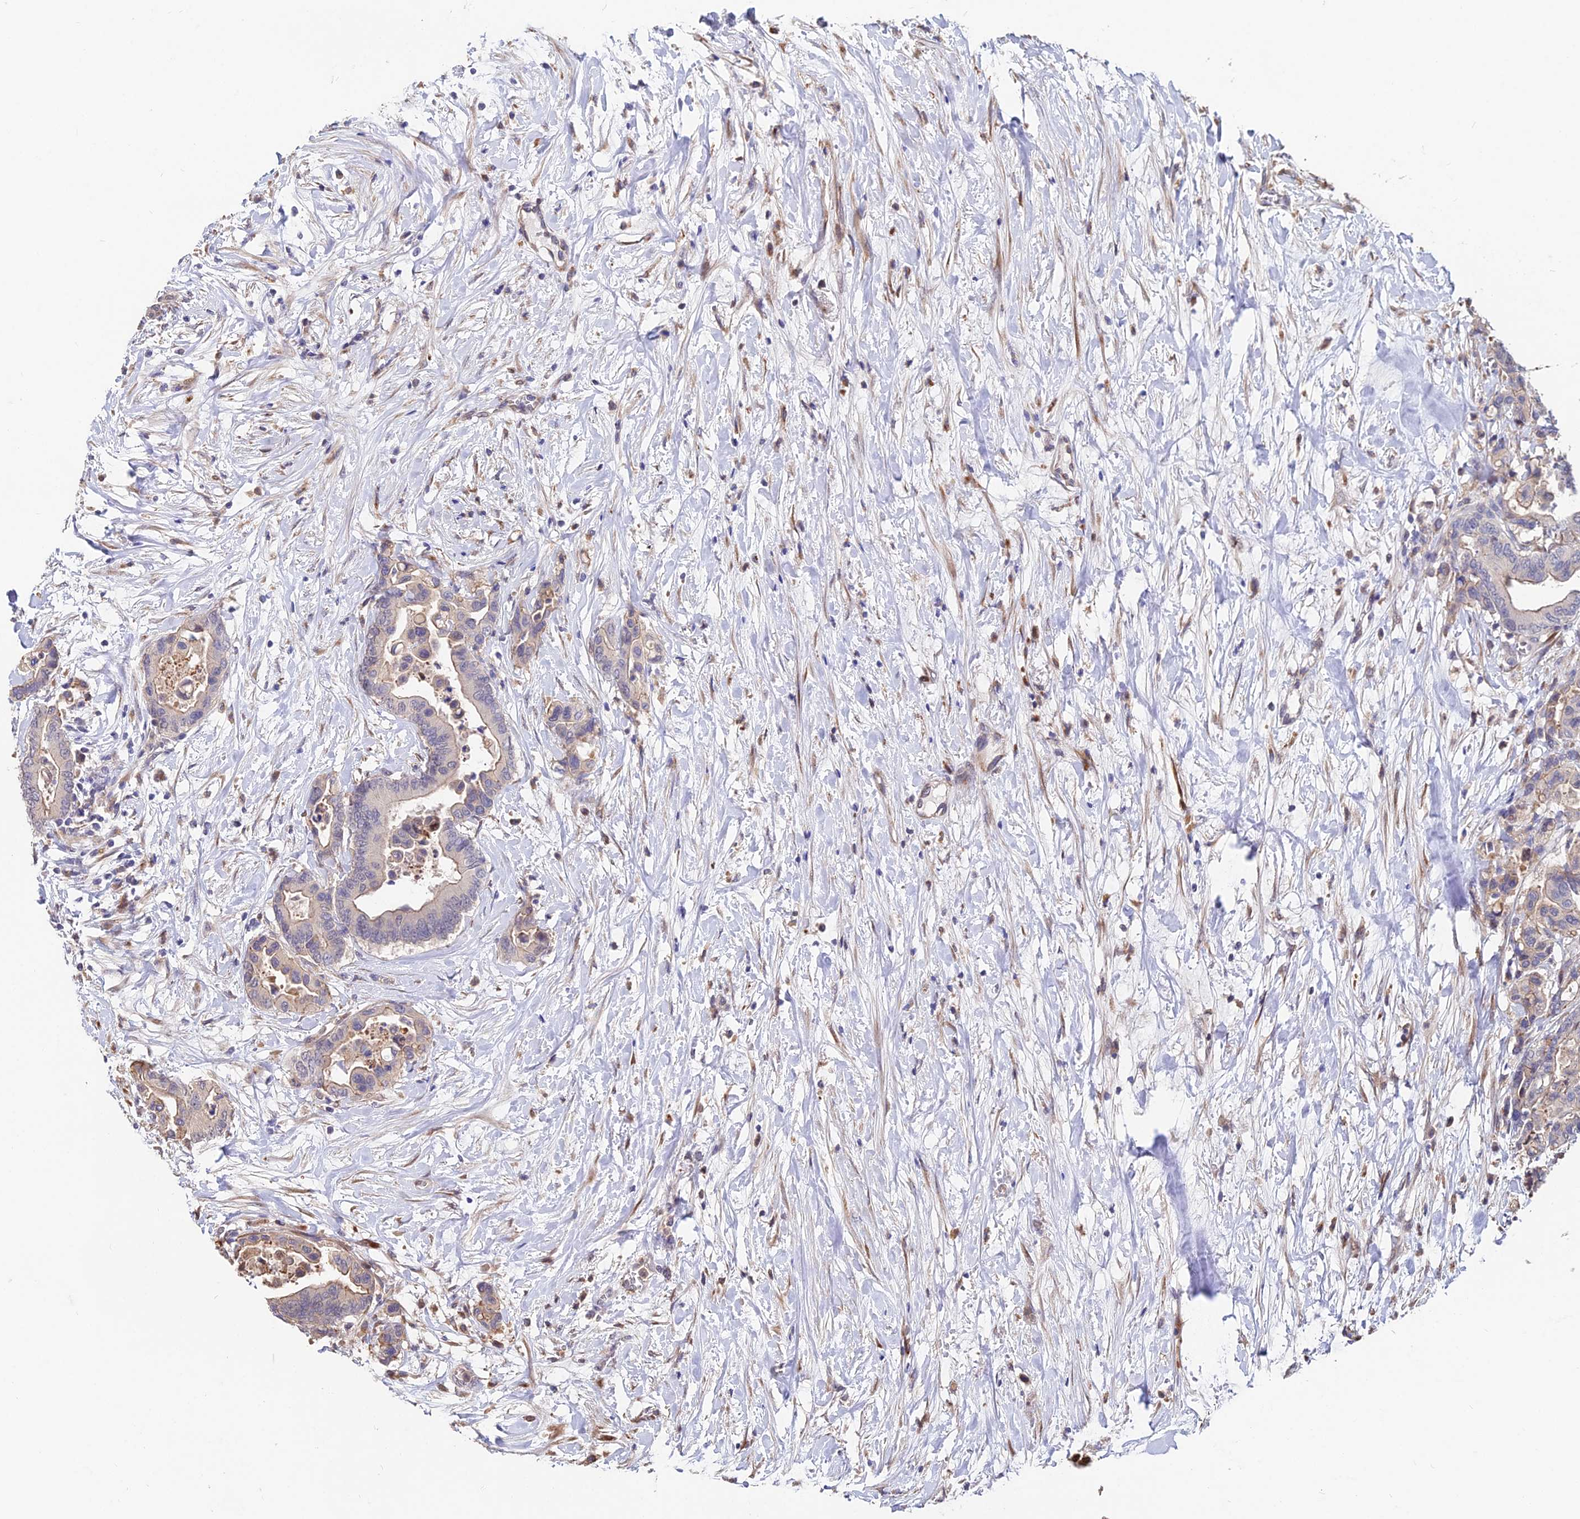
{"staining": {"intensity": "weak", "quantity": "25%-75%", "location": "cytoplasmic/membranous"}, "tissue": "colorectal cancer", "cell_type": "Tumor cells", "image_type": "cancer", "snomed": [{"axis": "morphology", "description": "Normal tissue, NOS"}, {"axis": "morphology", "description": "Adenocarcinoma, NOS"}, {"axis": "topography", "description": "Colon"}], "caption": "Colorectal cancer (adenocarcinoma) stained with immunohistochemistry exhibits weak cytoplasmic/membranous expression in about 25%-75% of tumor cells.", "gene": "ACTR5", "patient": {"sex": "male", "age": 82}}